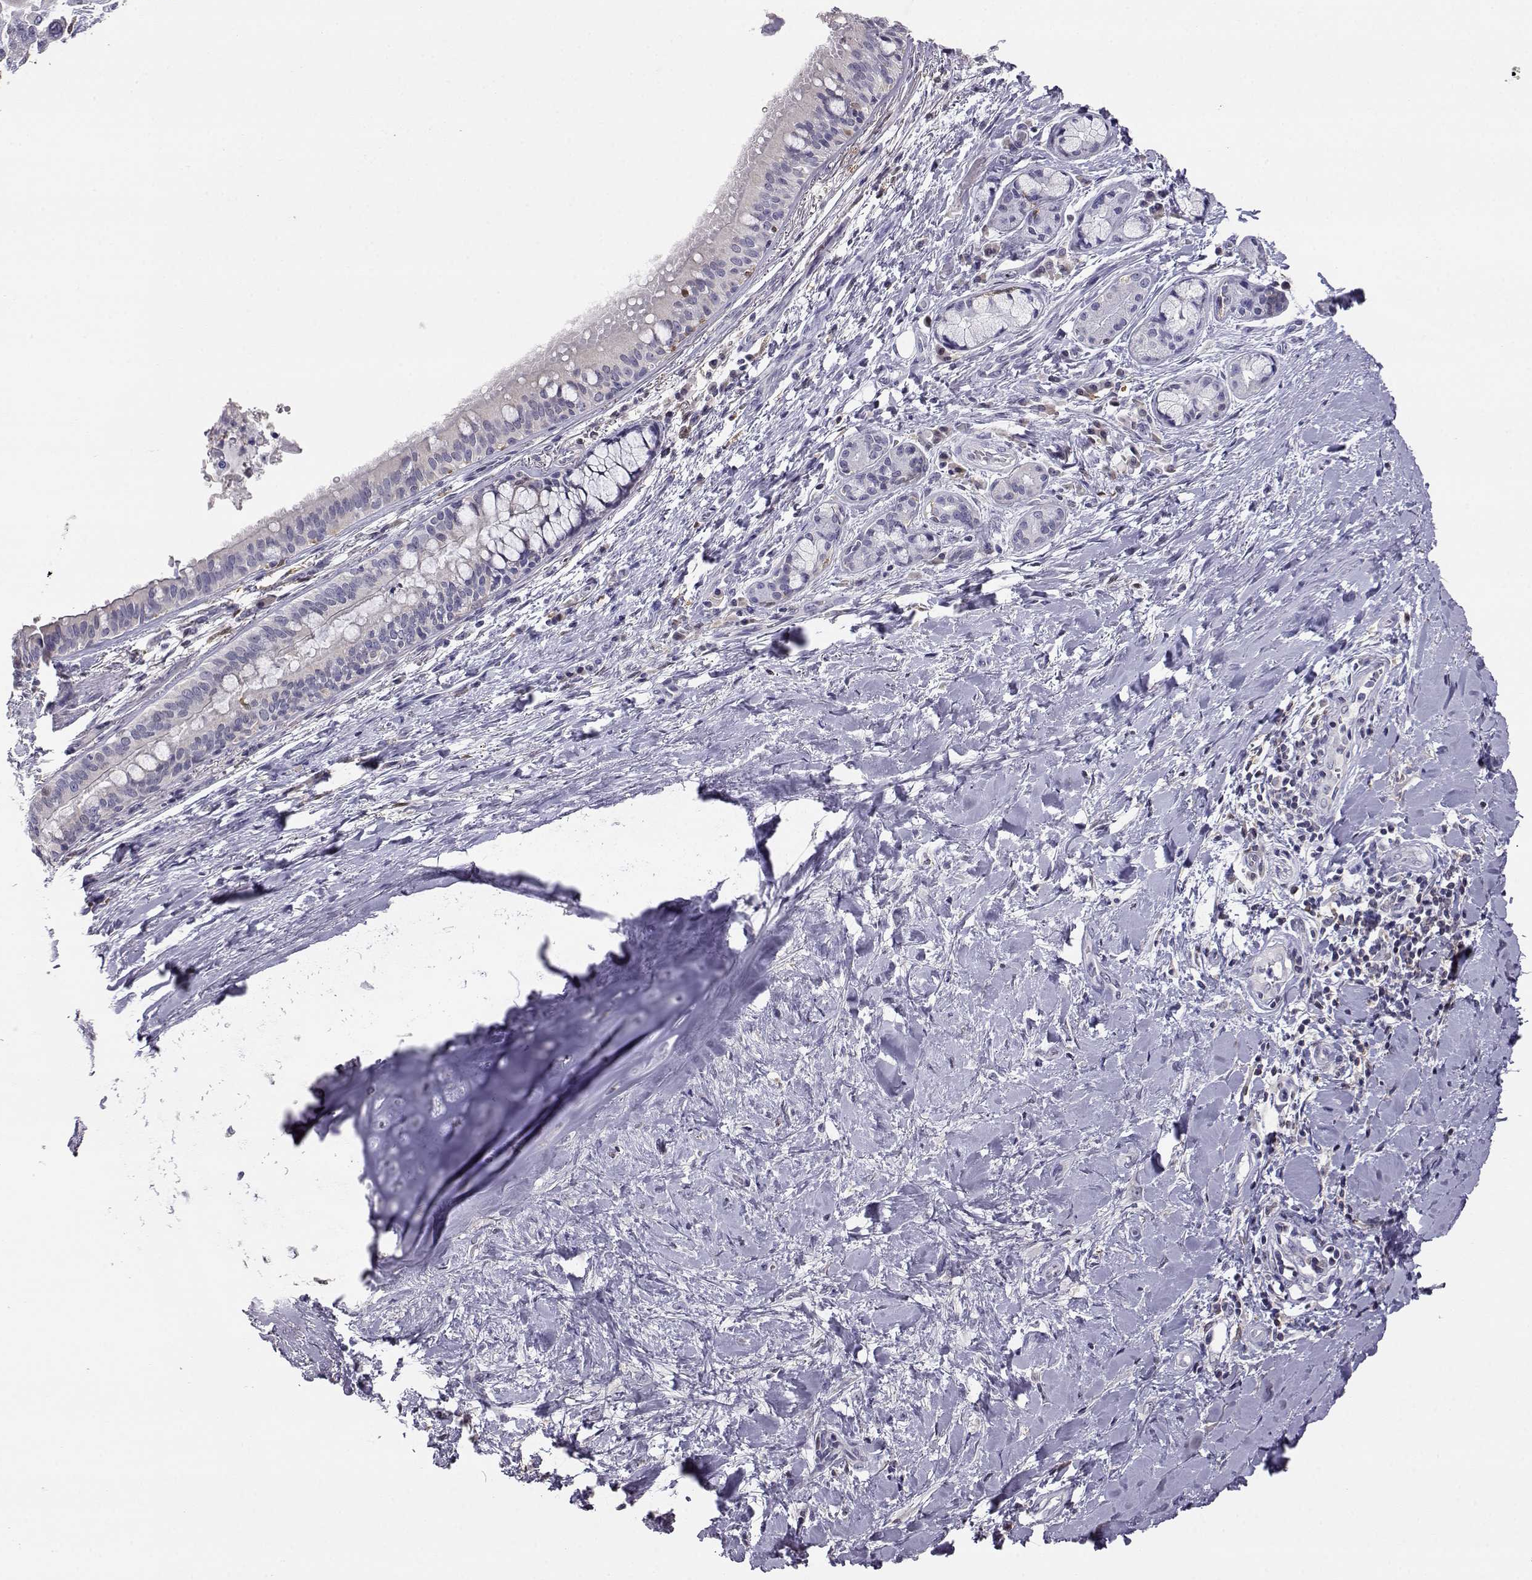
{"staining": {"intensity": "negative", "quantity": "none", "location": "none"}, "tissue": "bronchus", "cell_type": "Respiratory epithelial cells", "image_type": "normal", "snomed": [{"axis": "morphology", "description": "Normal tissue, NOS"}, {"axis": "morphology", "description": "Squamous cell carcinoma, NOS"}, {"axis": "topography", "description": "Bronchus"}, {"axis": "topography", "description": "Lung"}], "caption": "This is a photomicrograph of IHC staining of normal bronchus, which shows no staining in respiratory epithelial cells. The staining is performed using DAB (3,3'-diaminobenzidine) brown chromogen with nuclei counter-stained in using hematoxylin.", "gene": "AKR1B1", "patient": {"sex": "male", "age": 69}}